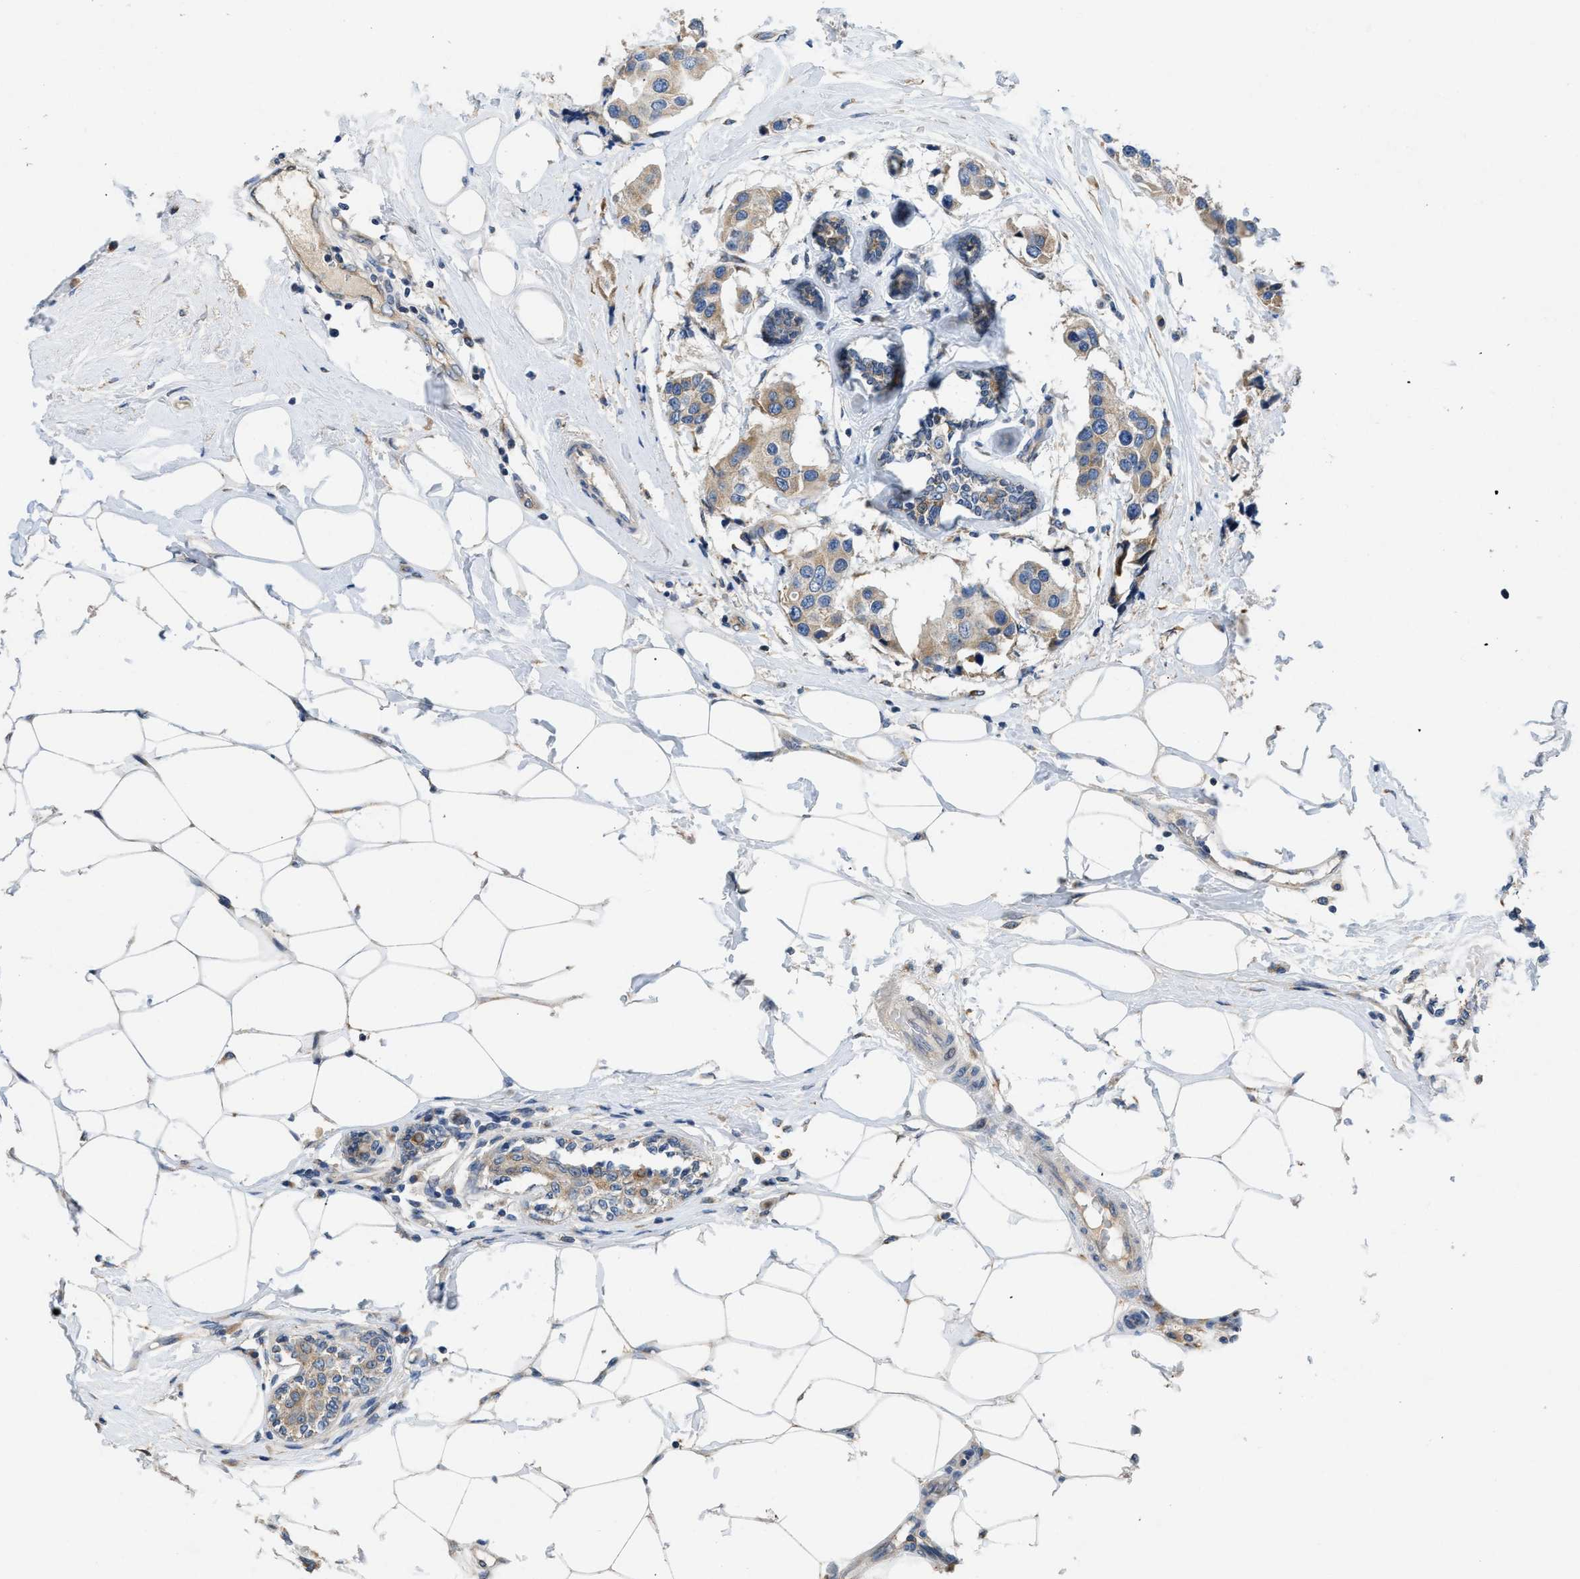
{"staining": {"intensity": "weak", "quantity": ">75%", "location": "cytoplasmic/membranous"}, "tissue": "breast cancer", "cell_type": "Tumor cells", "image_type": "cancer", "snomed": [{"axis": "morphology", "description": "Normal tissue, NOS"}, {"axis": "morphology", "description": "Duct carcinoma"}, {"axis": "topography", "description": "Breast"}], "caption": "IHC micrograph of neoplastic tissue: breast cancer stained using immunohistochemistry demonstrates low levels of weak protein expression localized specifically in the cytoplasmic/membranous of tumor cells, appearing as a cytoplasmic/membranous brown color.", "gene": "GGCX", "patient": {"sex": "female", "age": 39}}